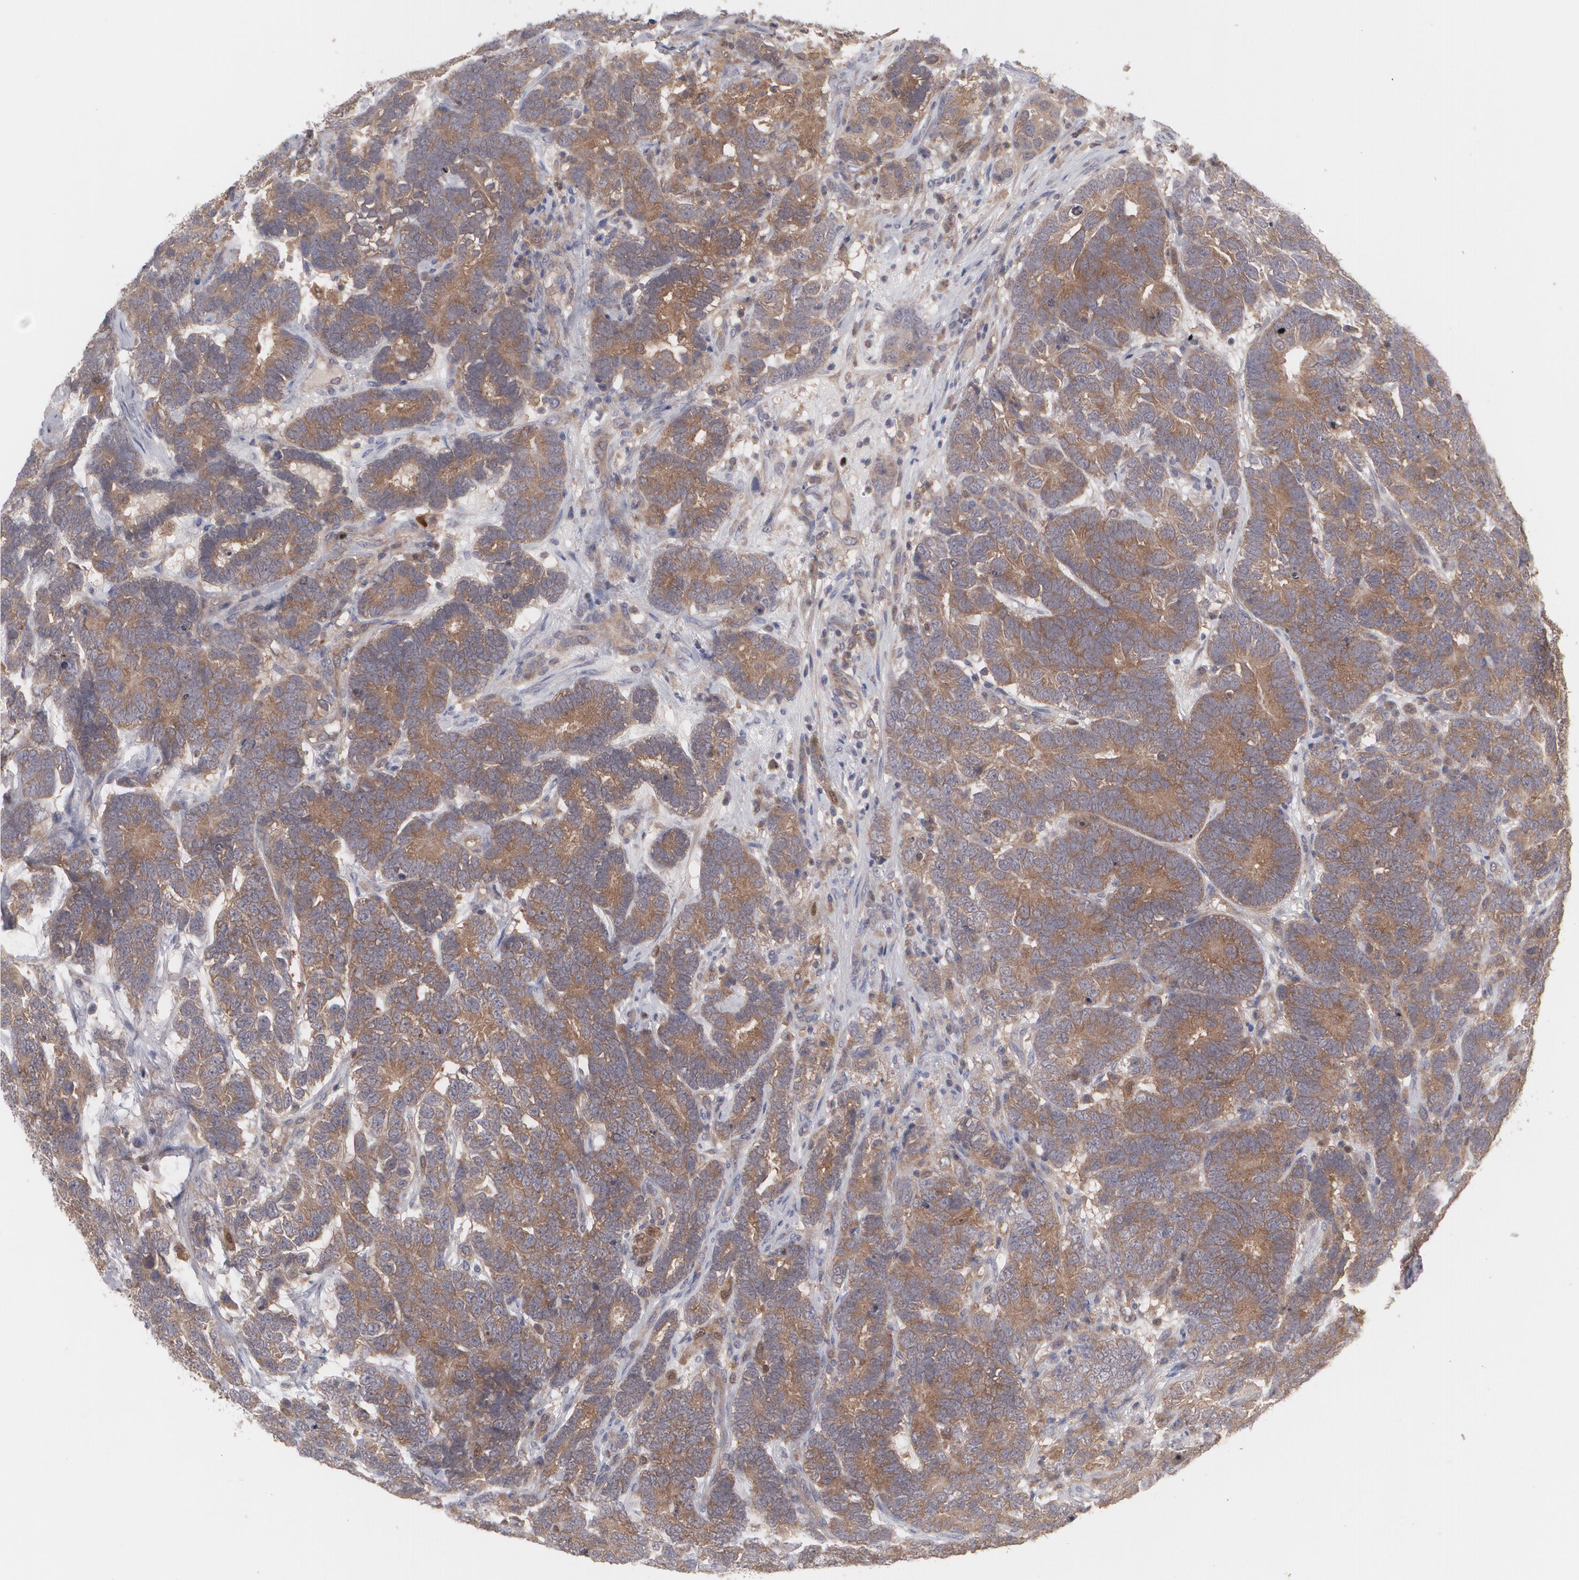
{"staining": {"intensity": "moderate", "quantity": ">75%", "location": "cytoplasmic/membranous"}, "tissue": "testis cancer", "cell_type": "Tumor cells", "image_type": "cancer", "snomed": [{"axis": "morphology", "description": "Carcinoma, Embryonal, NOS"}, {"axis": "topography", "description": "Testis"}], "caption": "This photomicrograph reveals immunohistochemistry staining of testis cancer (embryonal carcinoma), with medium moderate cytoplasmic/membranous positivity in about >75% of tumor cells.", "gene": "HTT", "patient": {"sex": "male", "age": 26}}